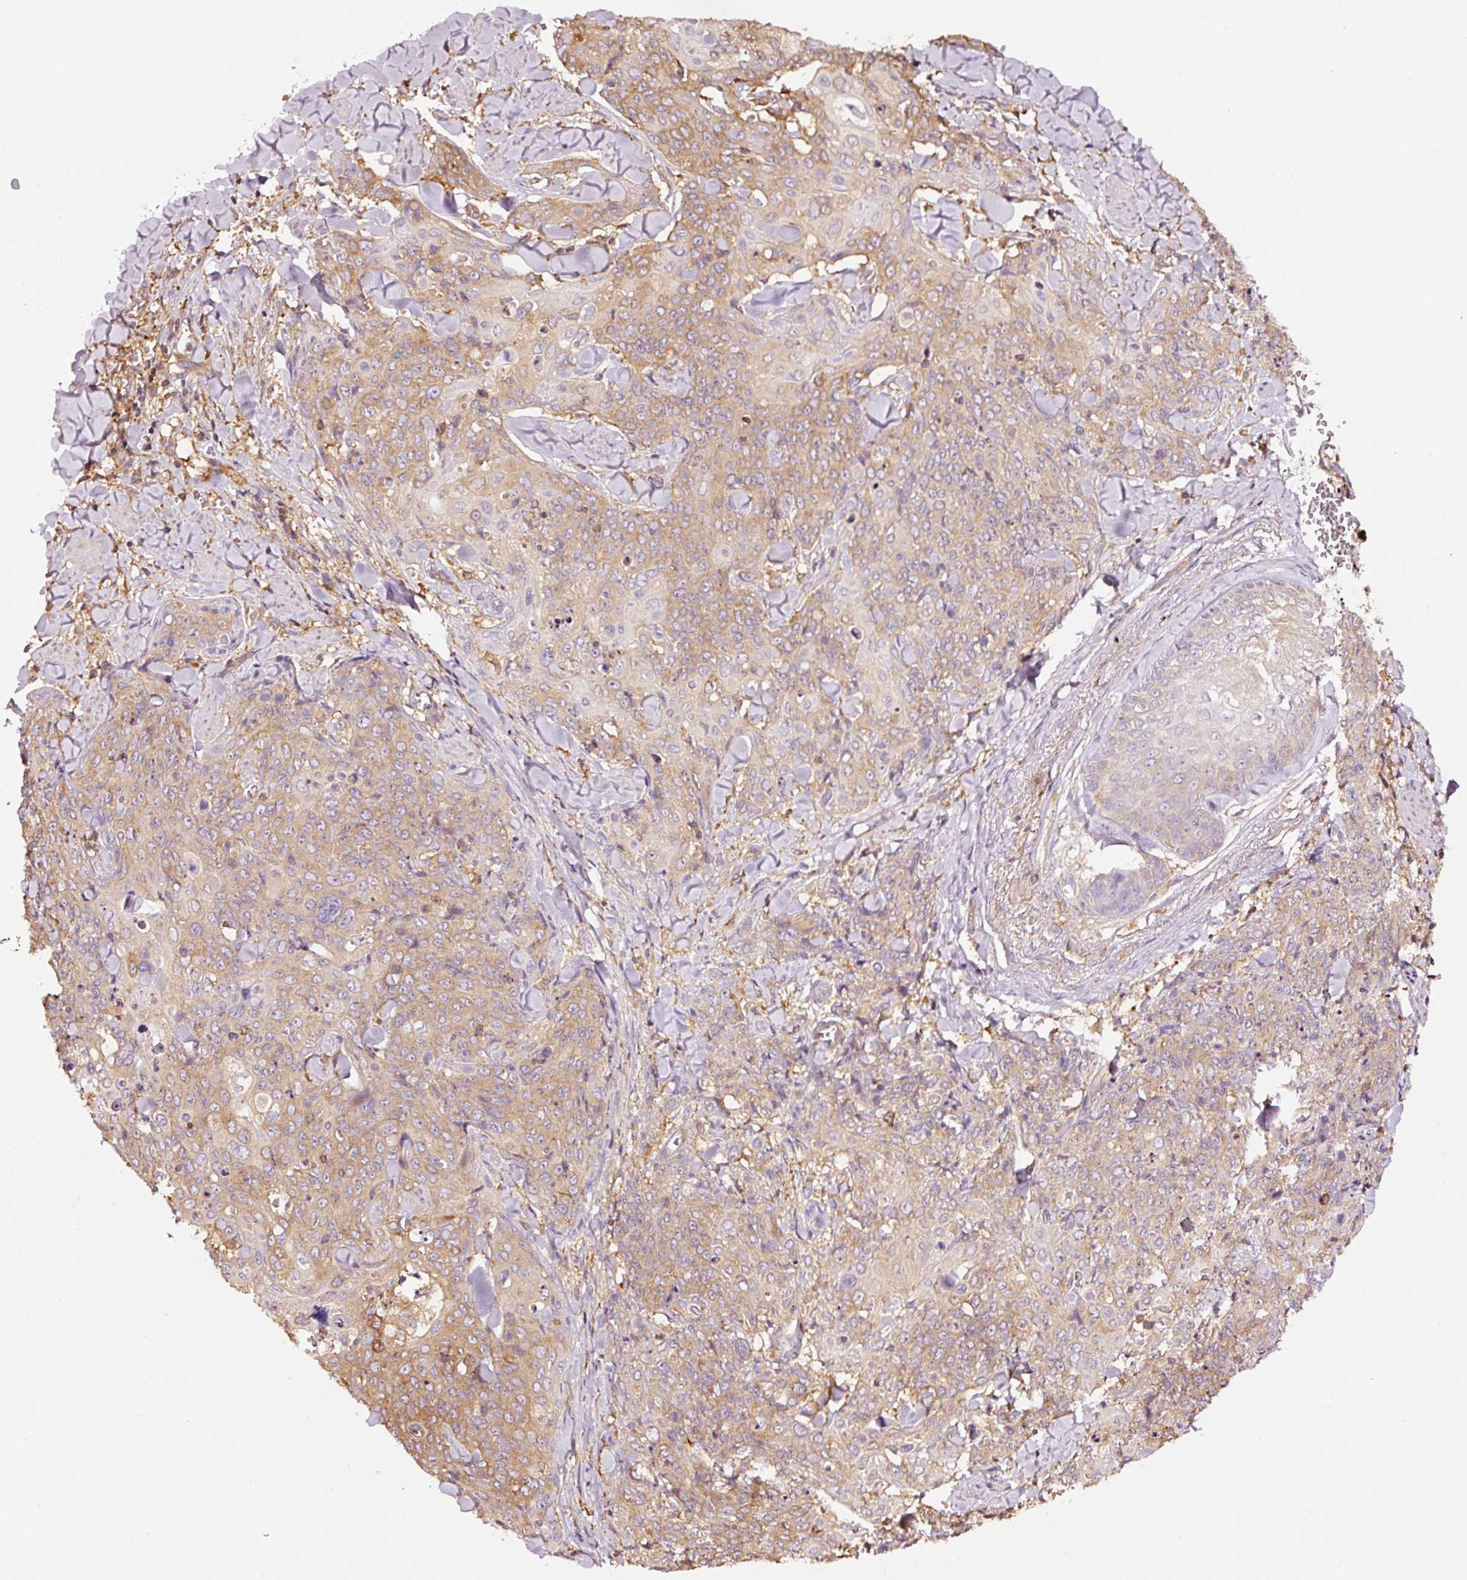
{"staining": {"intensity": "moderate", "quantity": ">75%", "location": "cytoplasmic/membranous"}, "tissue": "skin cancer", "cell_type": "Tumor cells", "image_type": "cancer", "snomed": [{"axis": "morphology", "description": "Squamous cell carcinoma, NOS"}, {"axis": "topography", "description": "Skin"}, {"axis": "topography", "description": "Vulva"}], "caption": "Moderate cytoplasmic/membranous staining is identified in approximately >75% of tumor cells in skin cancer.", "gene": "METAP1", "patient": {"sex": "female", "age": 85}}